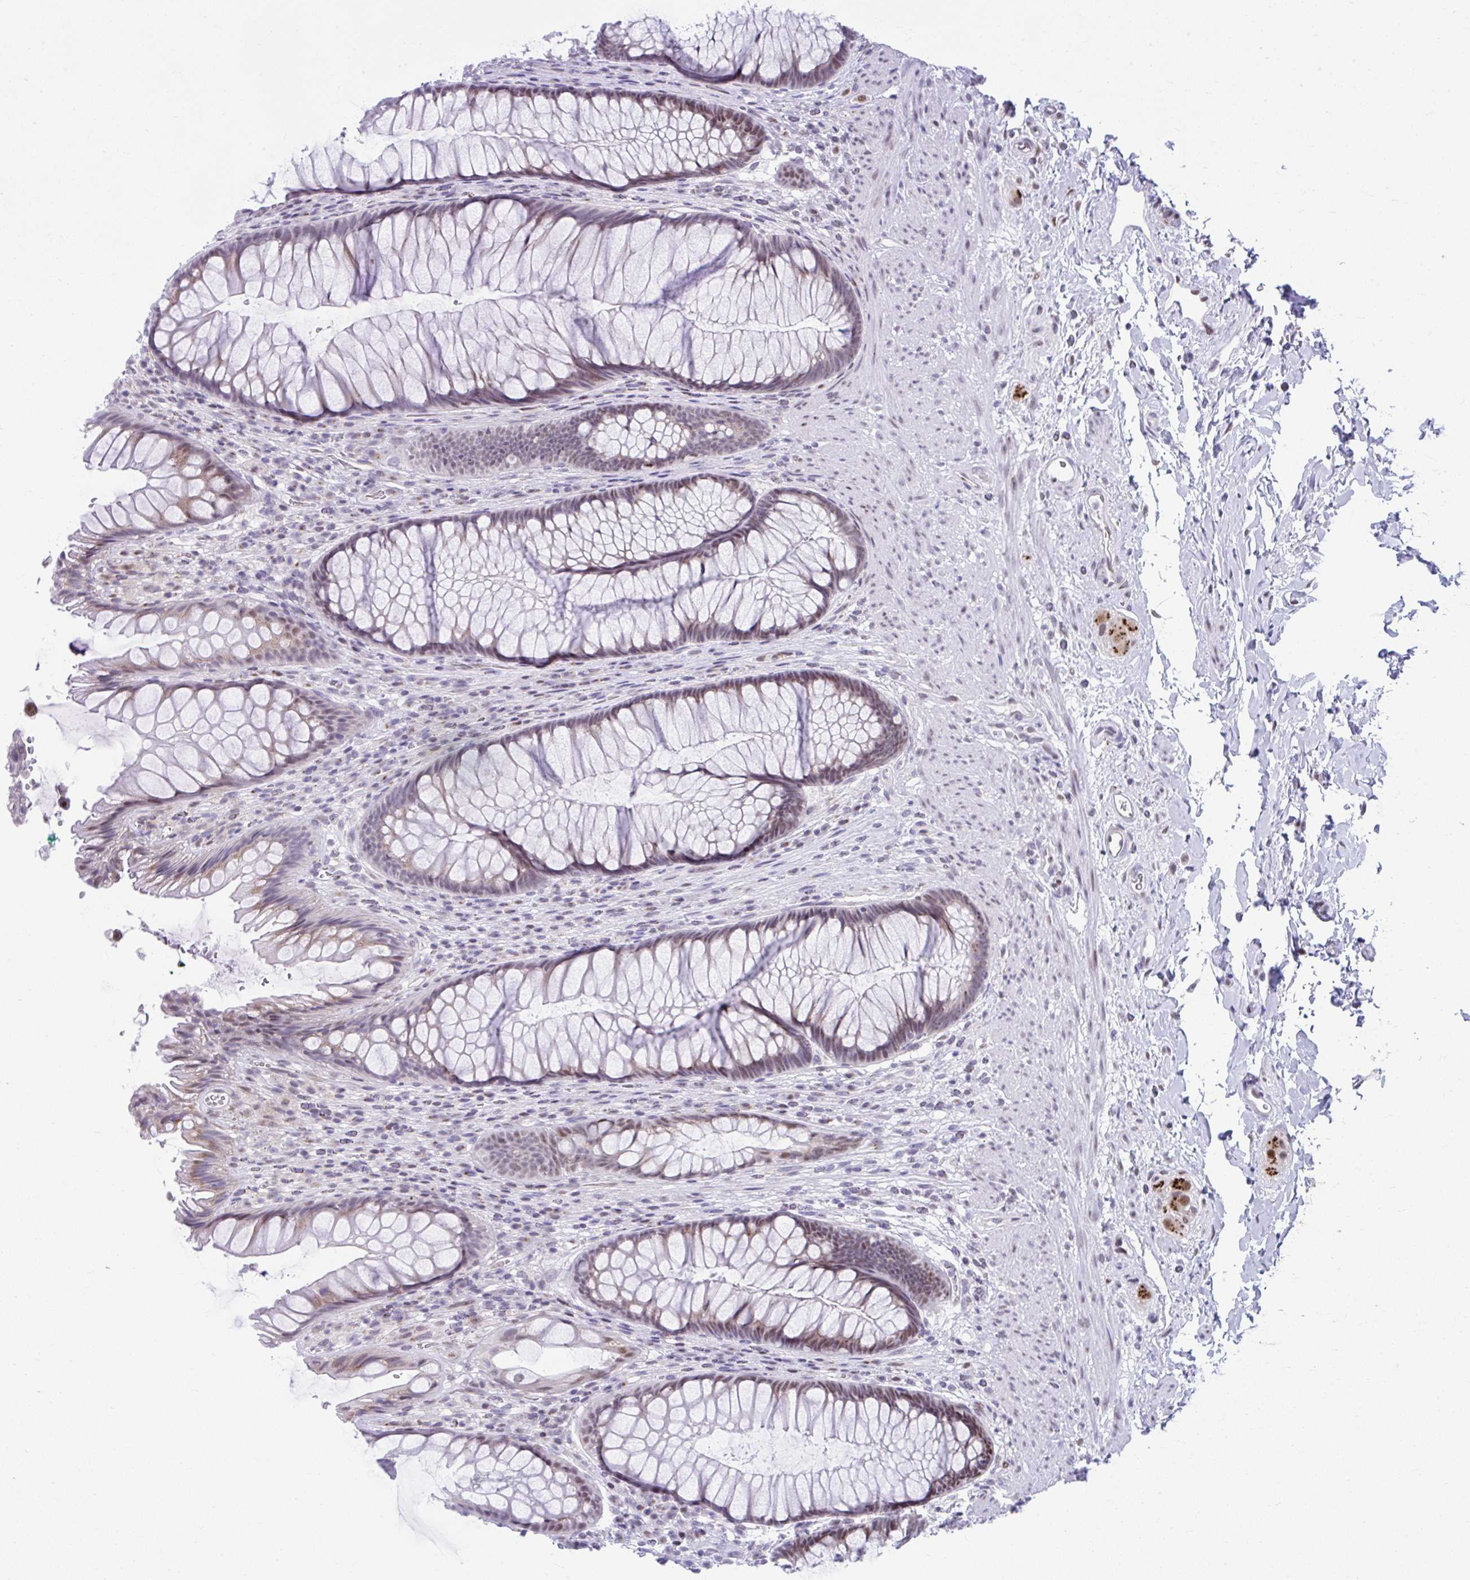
{"staining": {"intensity": "weak", "quantity": "25%-75%", "location": "nuclear"}, "tissue": "rectum", "cell_type": "Glandular cells", "image_type": "normal", "snomed": [{"axis": "morphology", "description": "Normal tissue, NOS"}, {"axis": "topography", "description": "Rectum"}], "caption": "Immunohistochemistry (DAB) staining of unremarkable rectum exhibits weak nuclear protein expression in approximately 25%-75% of glandular cells. Using DAB (brown) and hematoxylin (blue) stains, captured at high magnification using brightfield microscopy.", "gene": "SLC35C2", "patient": {"sex": "male", "age": 53}}